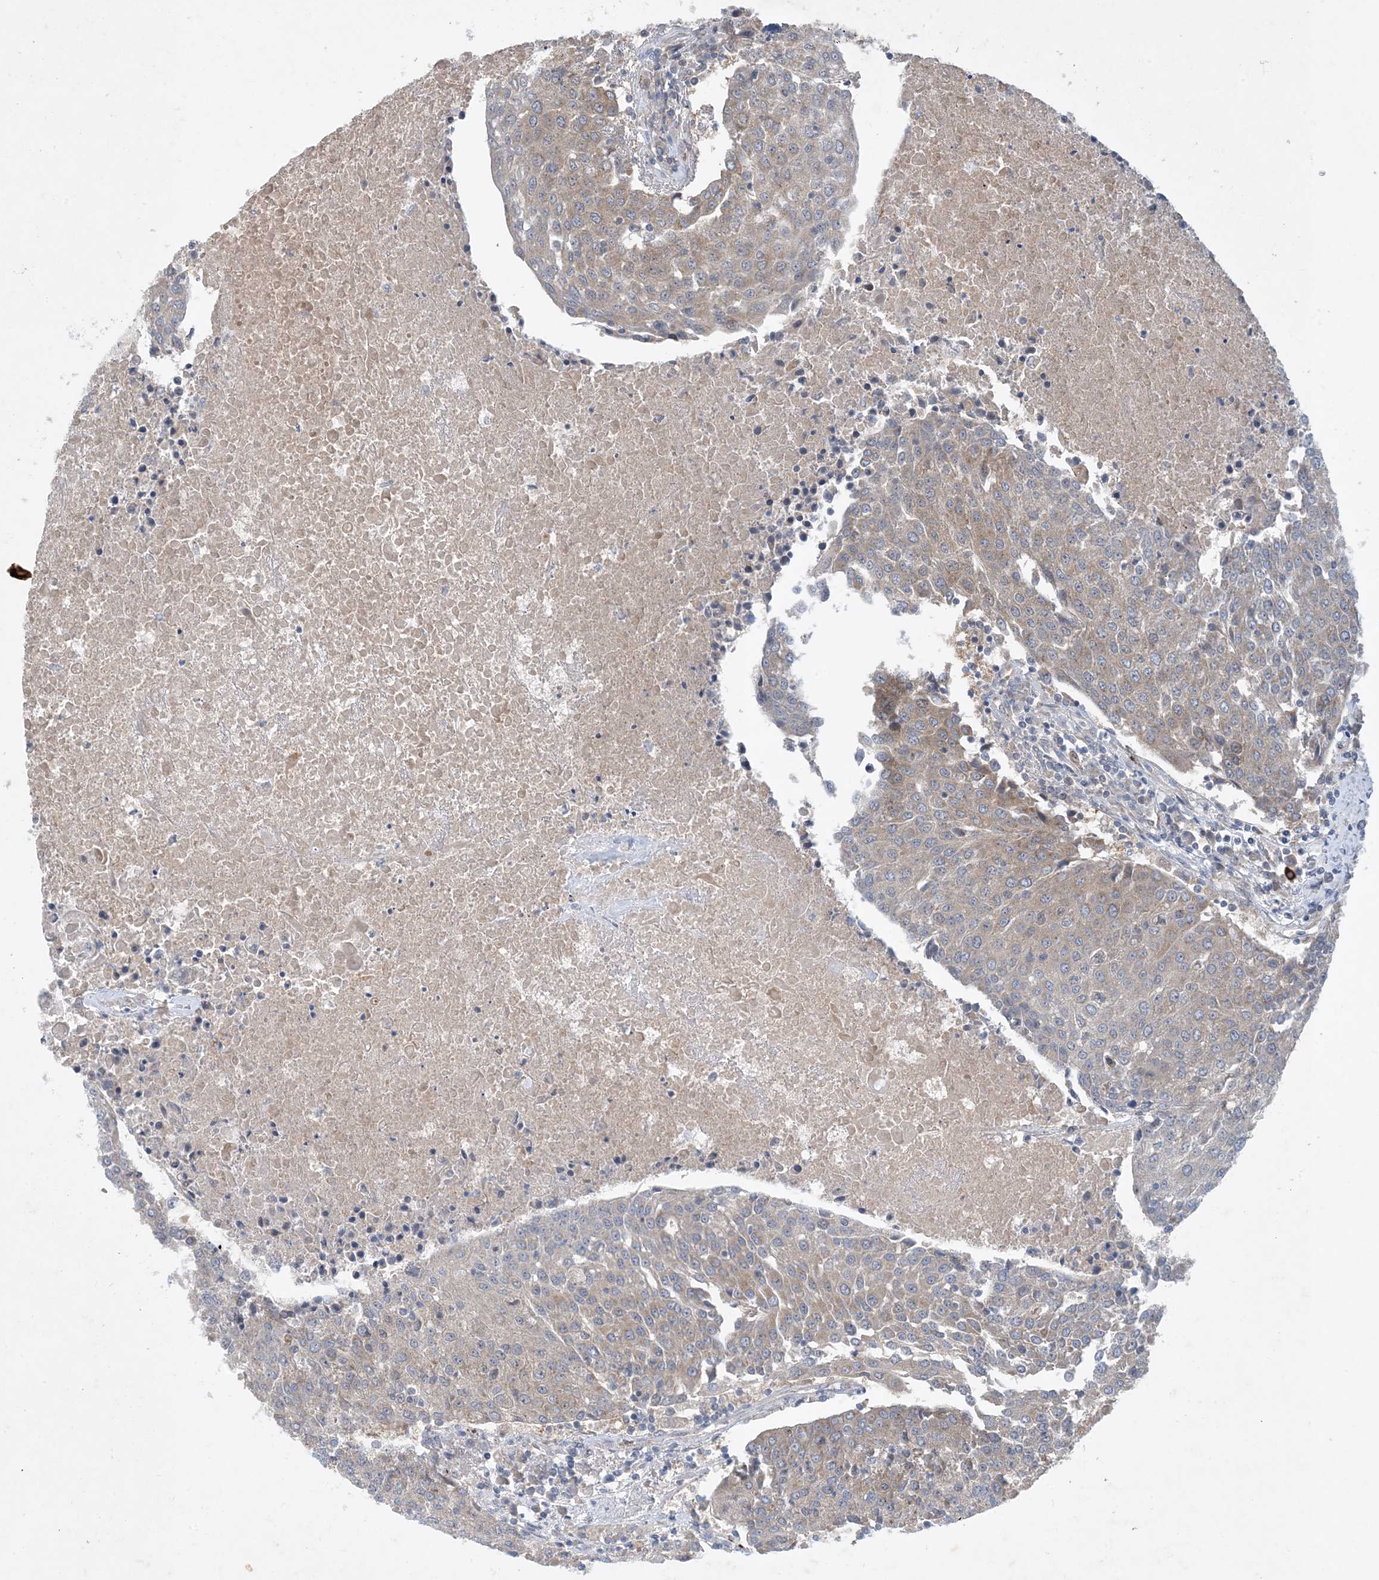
{"staining": {"intensity": "weak", "quantity": "25%-75%", "location": "cytoplasmic/membranous"}, "tissue": "urothelial cancer", "cell_type": "Tumor cells", "image_type": "cancer", "snomed": [{"axis": "morphology", "description": "Urothelial carcinoma, High grade"}, {"axis": "topography", "description": "Urinary bladder"}], "caption": "This photomicrograph exhibits immunohistochemistry staining of urothelial cancer, with low weak cytoplasmic/membranous expression in approximately 25%-75% of tumor cells.", "gene": "TINAG", "patient": {"sex": "female", "age": 85}}